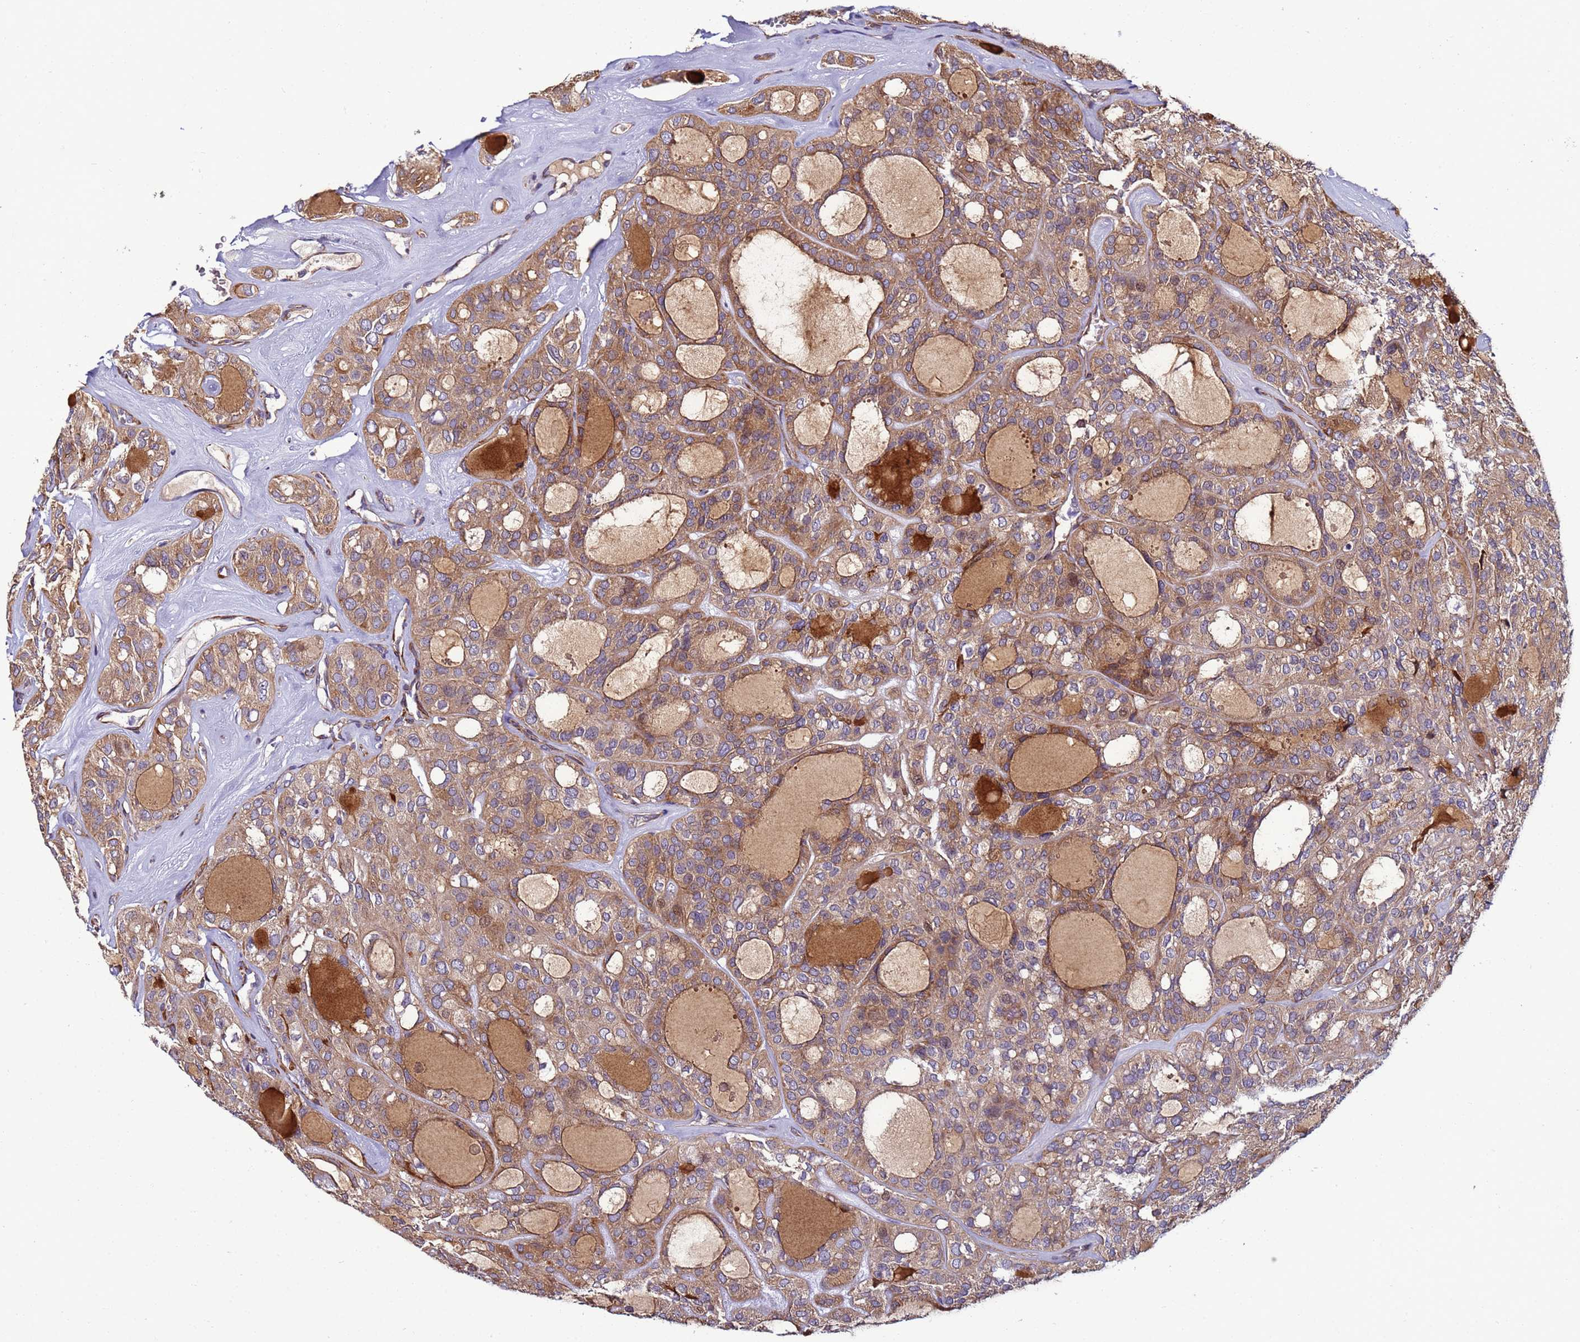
{"staining": {"intensity": "moderate", "quantity": ">75%", "location": "cytoplasmic/membranous"}, "tissue": "thyroid cancer", "cell_type": "Tumor cells", "image_type": "cancer", "snomed": [{"axis": "morphology", "description": "Follicular adenoma carcinoma, NOS"}, {"axis": "topography", "description": "Thyroid gland"}], "caption": "This is an image of IHC staining of thyroid follicular adenoma carcinoma, which shows moderate staining in the cytoplasmic/membranous of tumor cells.", "gene": "MCRIP1", "patient": {"sex": "male", "age": 75}}